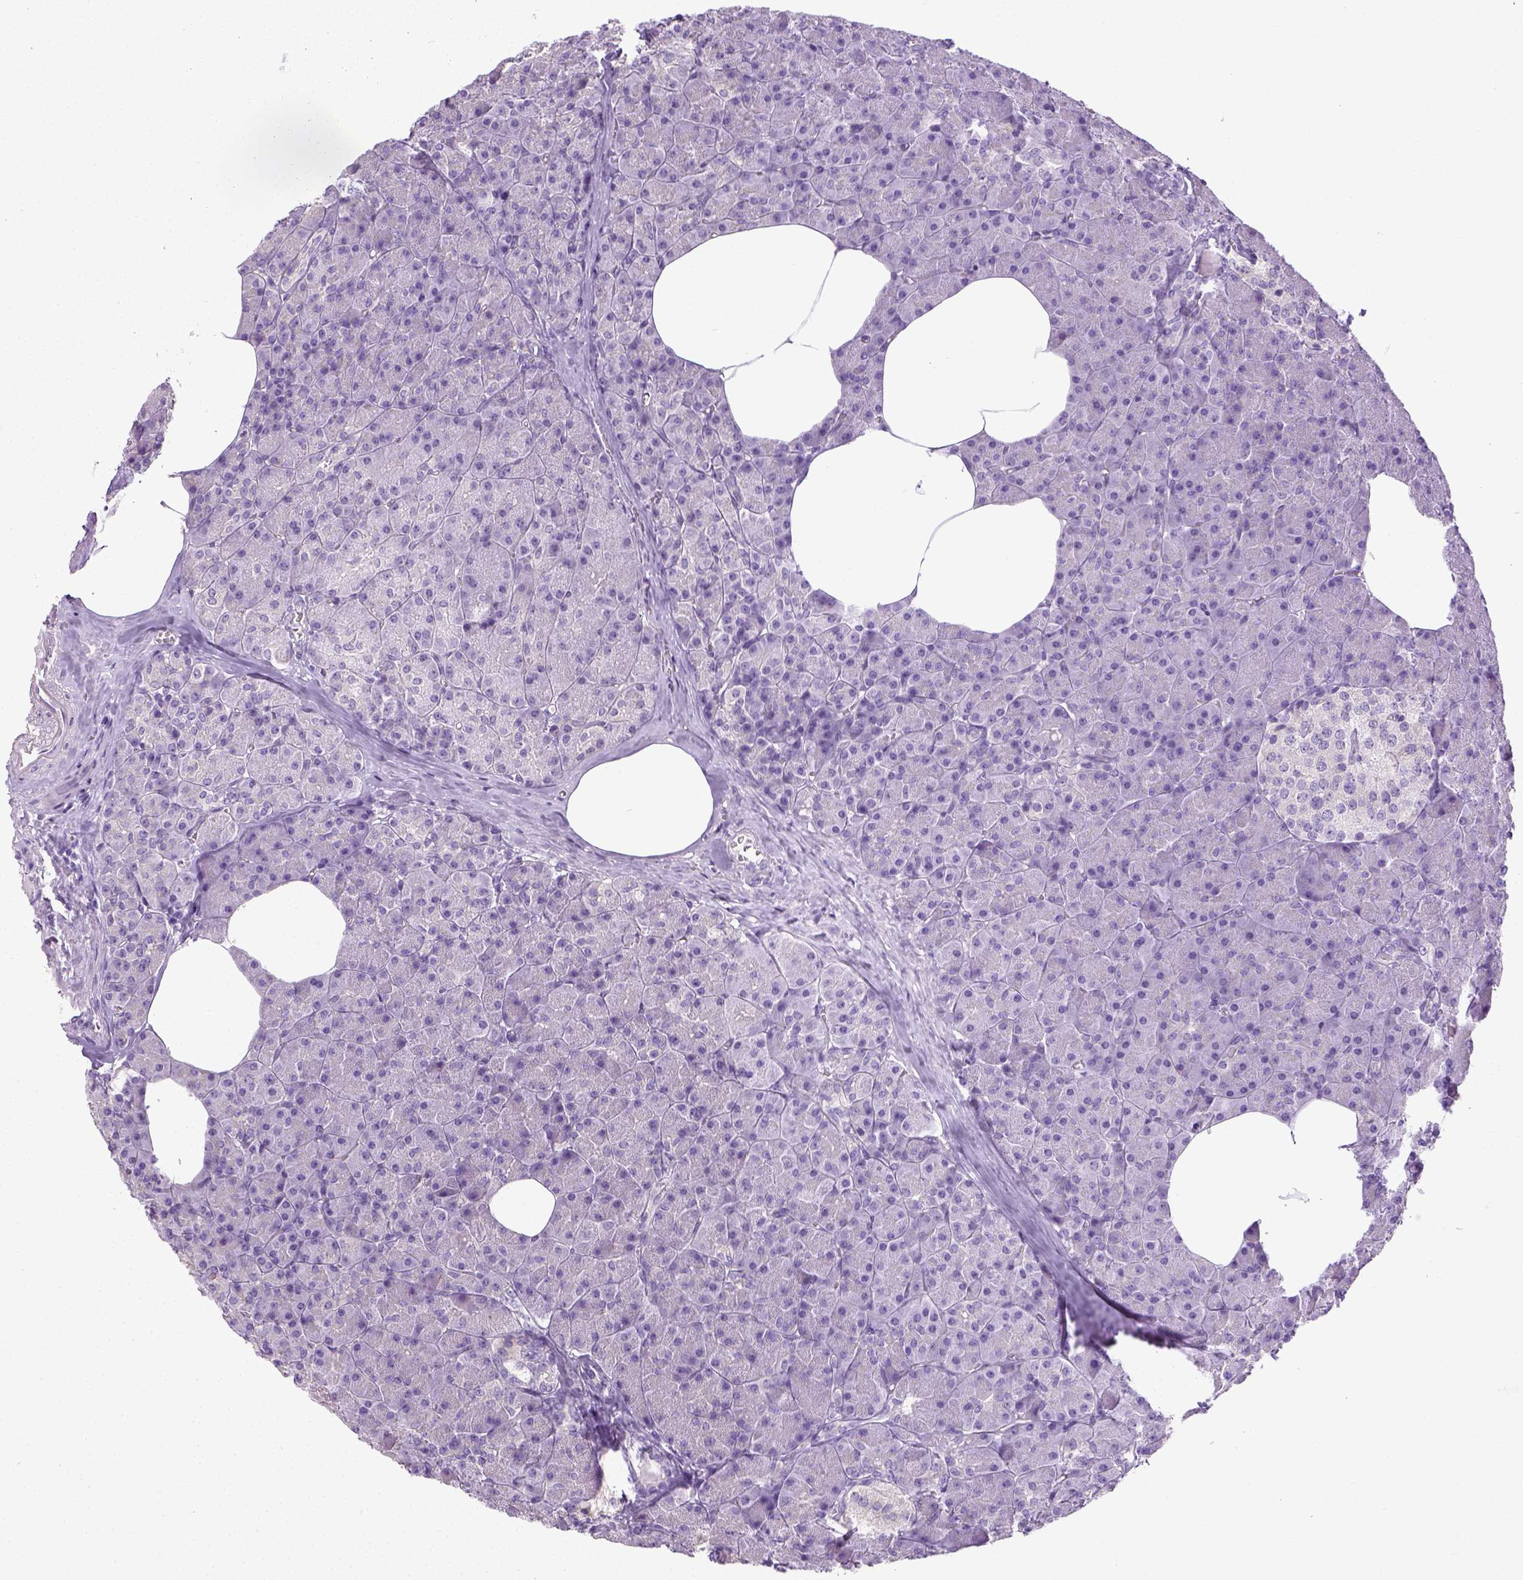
{"staining": {"intensity": "negative", "quantity": "none", "location": "none"}, "tissue": "pancreas", "cell_type": "Exocrine glandular cells", "image_type": "normal", "snomed": [{"axis": "morphology", "description": "Normal tissue, NOS"}, {"axis": "topography", "description": "Pancreas"}], "caption": "Exocrine glandular cells show no significant protein staining in normal pancreas. (Brightfield microscopy of DAB immunohistochemistry (IHC) at high magnification).", "gene": "LGSN", "patient": {"sex": "female", "age": 45}}